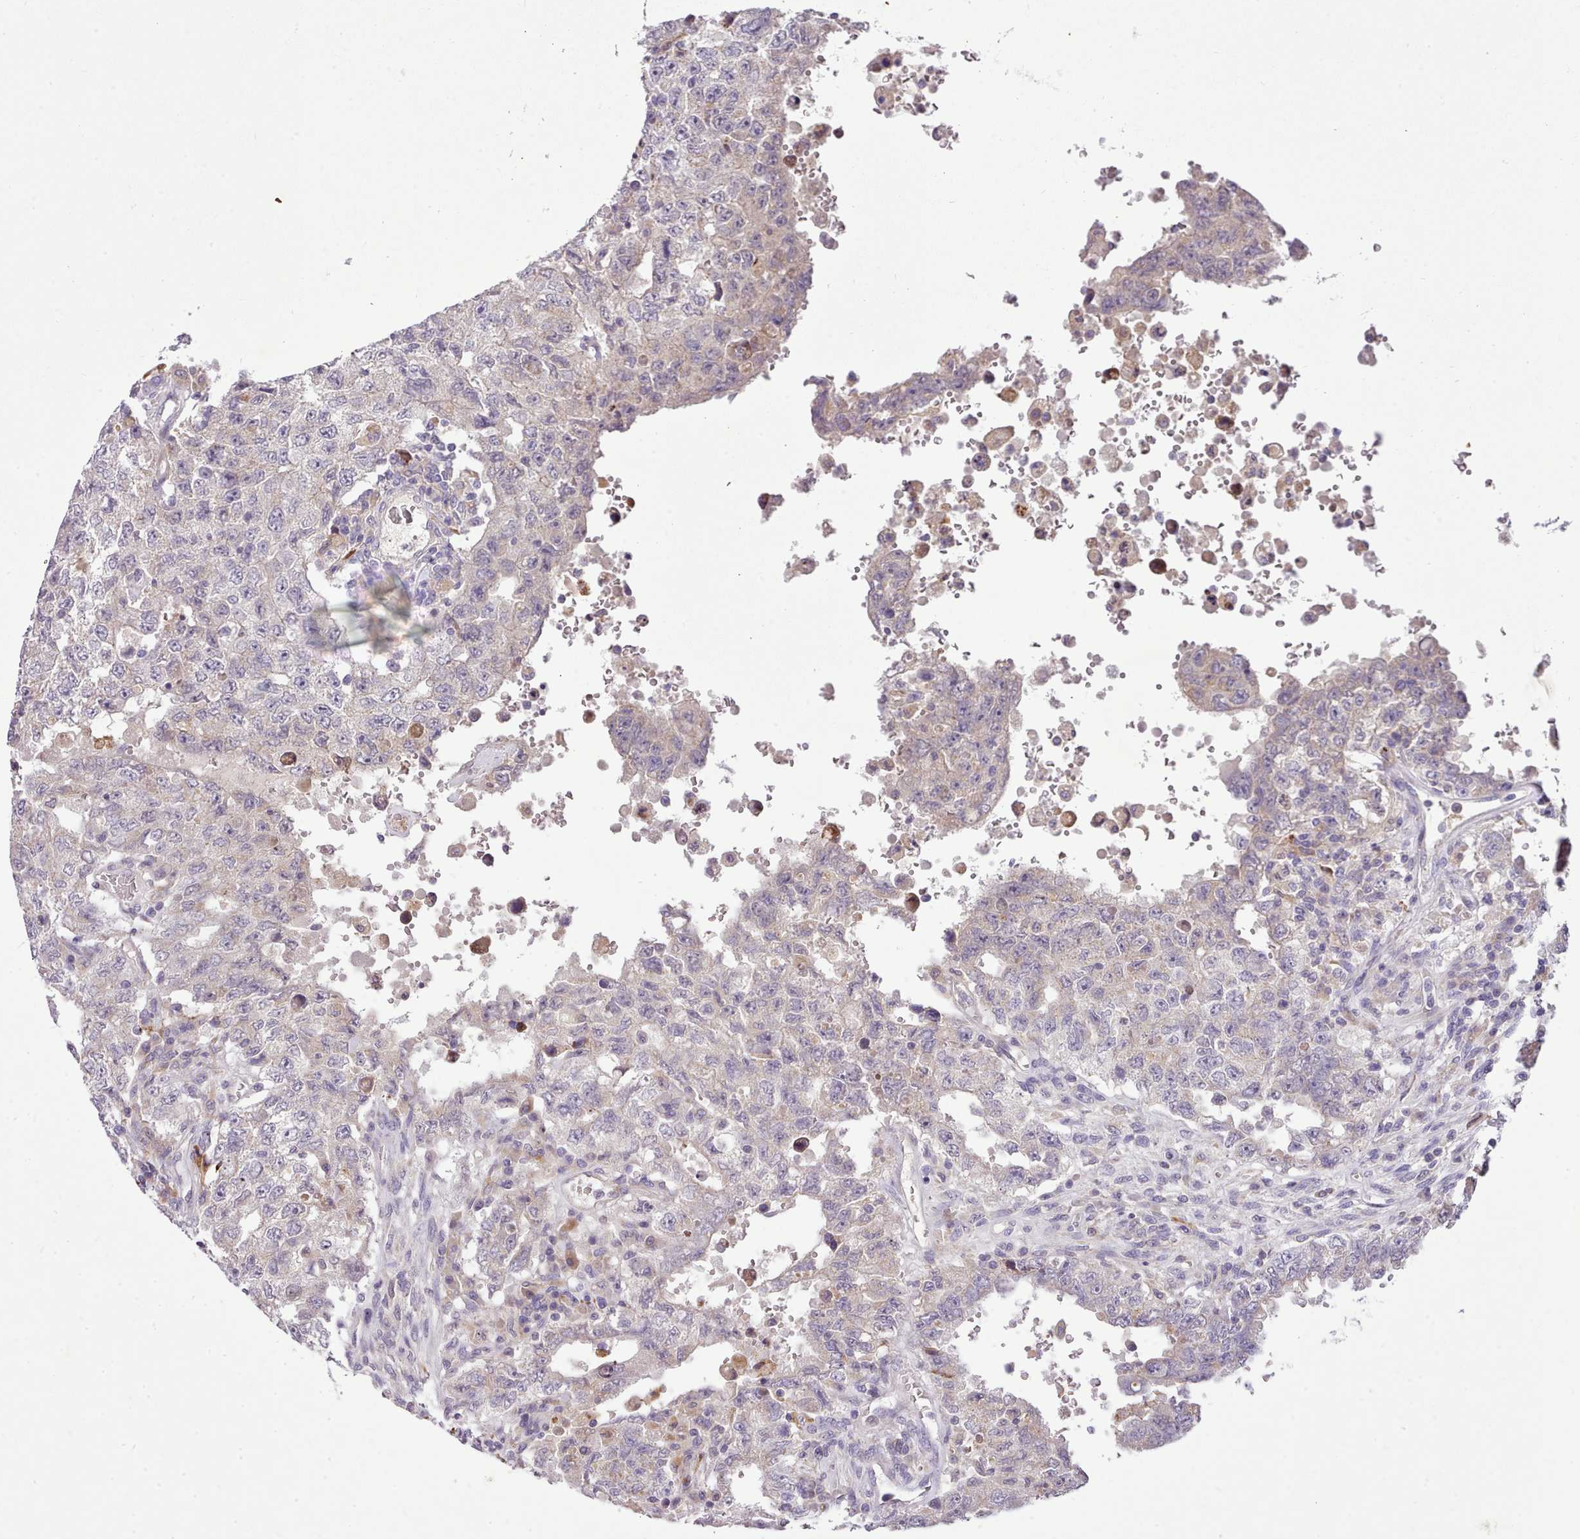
{"staining": {"intensity": "negative", "quantity": "none", "location": "none"}, "tissue": "testis cancer", "cell_type": "Tumor cells", "image_type": "cancer", "snomed": [{"axis": "morphology", "description": "Carcinoma, Embryonal, NOS"}, {"axis": "topography", "description": "Testis"}], "caption": "Embryonal carcinoma (testis) was stained to show a protein in brown. There is no significant positivity in tumor cells. (Immunohistochemistry, brightfield microscopy, high magnification).", "gene": "FAM83E", "patient": {"sex": "male", "age": 26}}